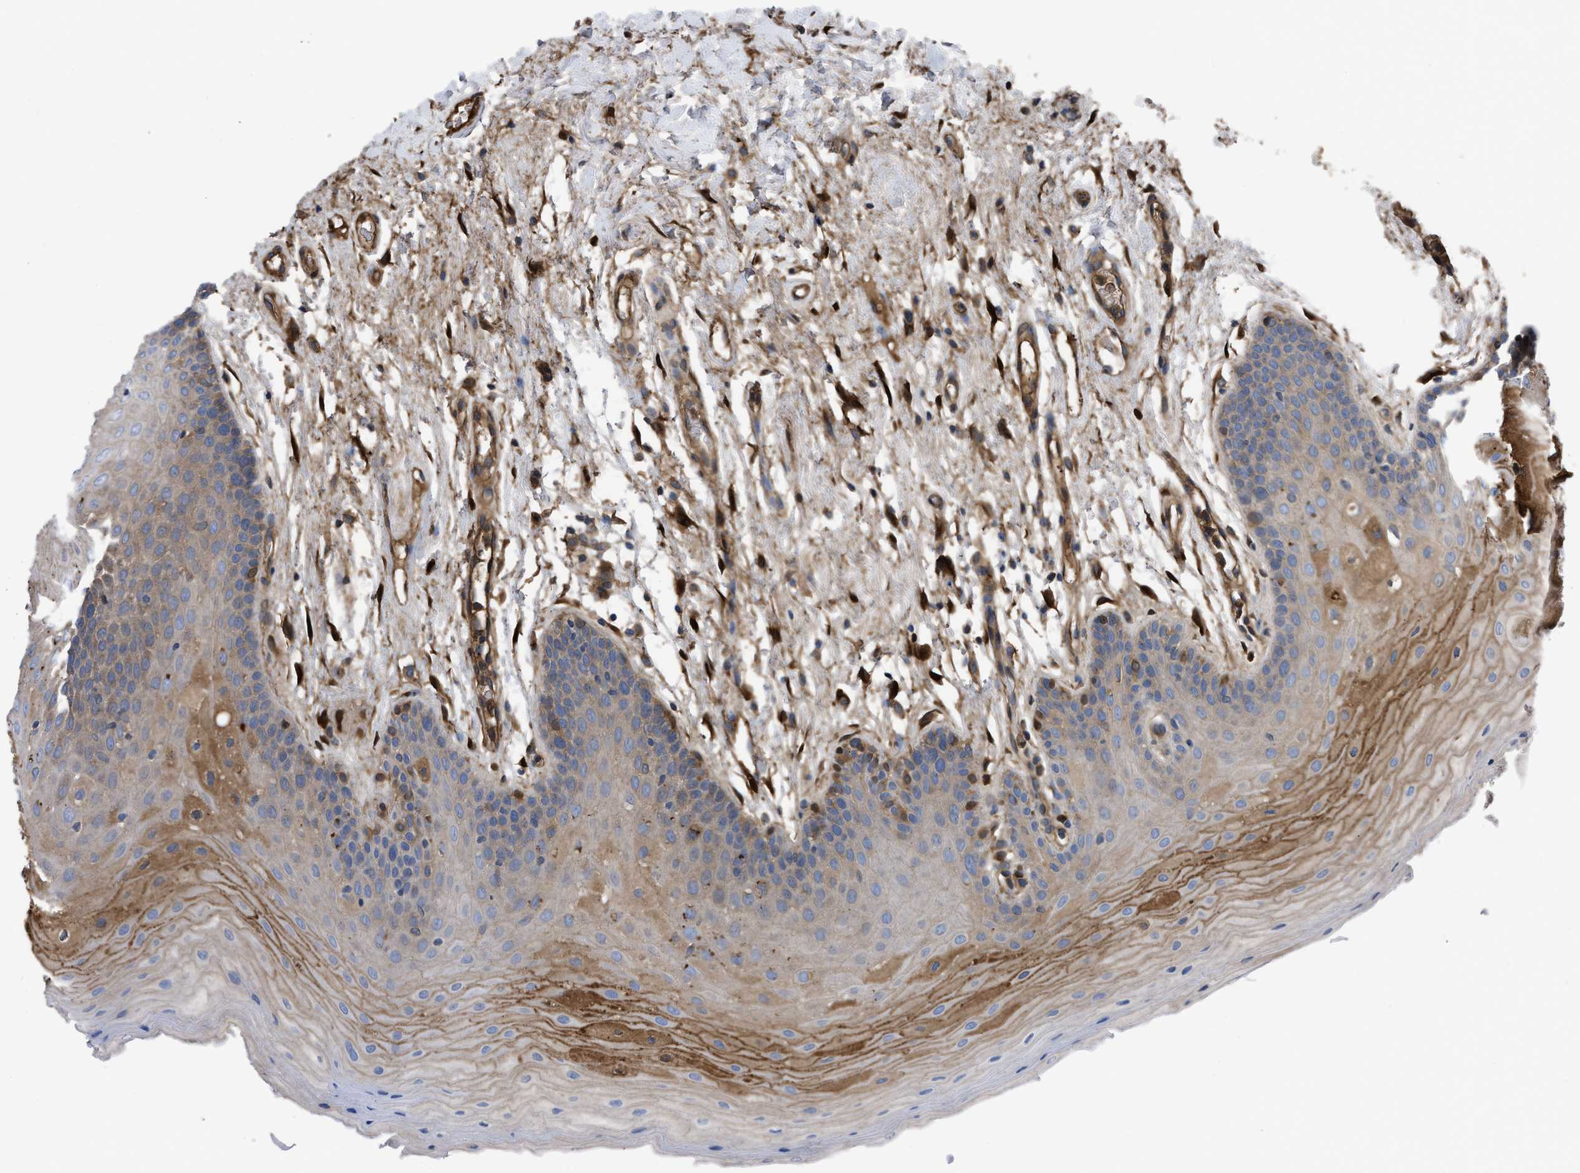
{"staining": {"intensity": "weak", "quantity": ">75%", "location": "cytoplasmic/membranous"}, "tissue": "oral mucosa", "cell_type": "Squamous epithelial cells", "image_type": "normal", "snomed": [{"axis": "morphology", "description": "Normal tissue, NOS"}, {"axis": "morphology", "description": "Squamous cell carcinoma, NOS"}, {"axis": "topography", "description": "Oral tissue"}, {"axis": "topography", "description": "Head-Neck"}], "caption": "Weak cytoplasmic/membranous protein staining is seen in approximately >75% of squamous epithelial cells in oral mucosa. The staining was performed using DAB, with brown indicating positive protein expression. Nuclei are stained blue with hematoxylin.", "gene": "TRIOBP", "patient": {"sex": "male", "age": 71}}